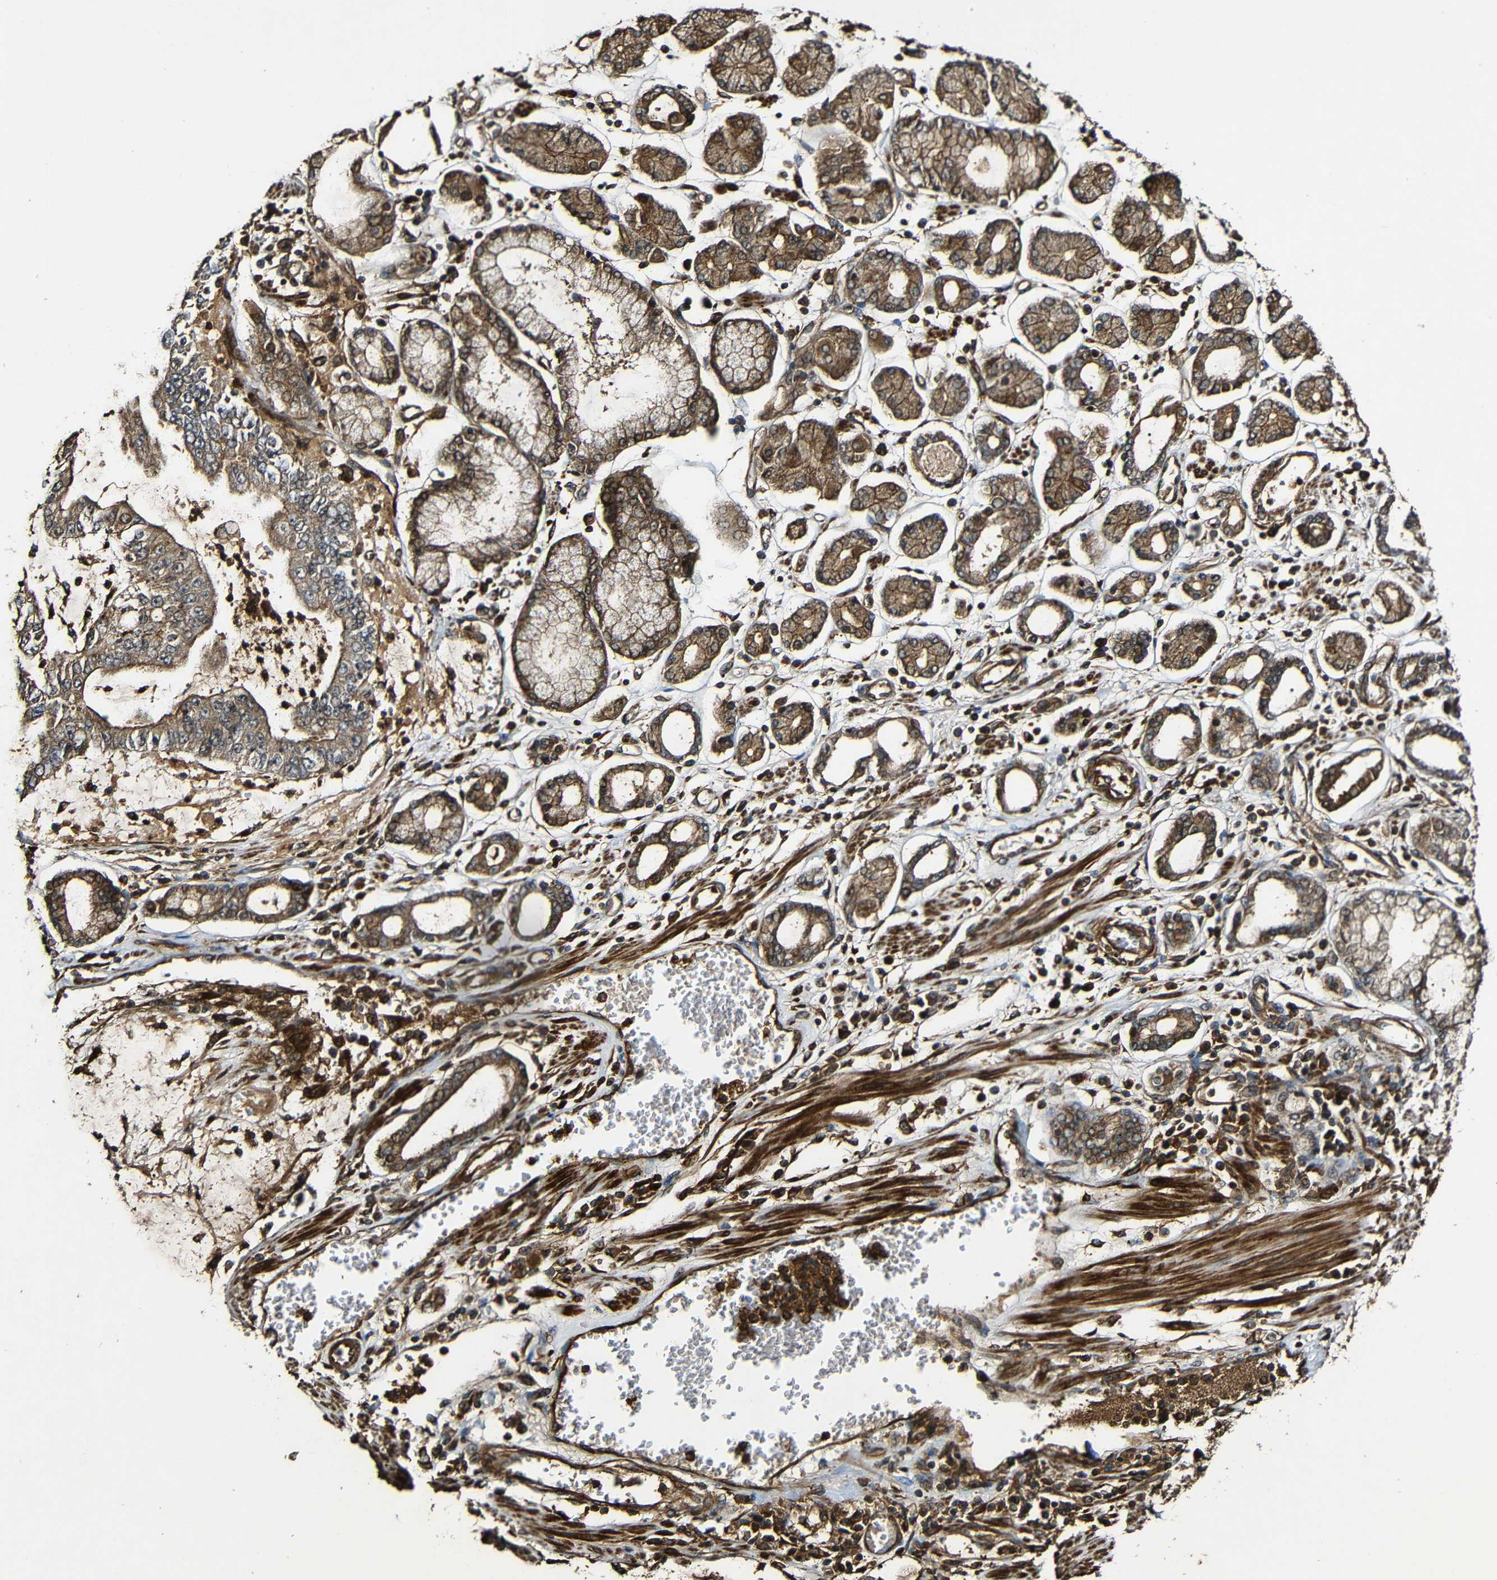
{"staining": {"intensity": "moderate", "quantity": ">75%", "location": "cytoplasmic/membranous"}, "tissue": "stomach cancer", "cell_type": "Tumor cells", "image_type": "cancer", "snomed": [{"axis": "morphology", "description": "Adenocarcinoma, NOS"}, {"axis": "topography", "description": "Stomach"}], "caption": "Protein analysis of stomach cancer (adenocarcinoma) tissue shows moderate cytoplasmic/membranous staining in approximately >75% of tumor cells.", "gene": "CASP8", "patient": {"sex": "male", "age": 76}}